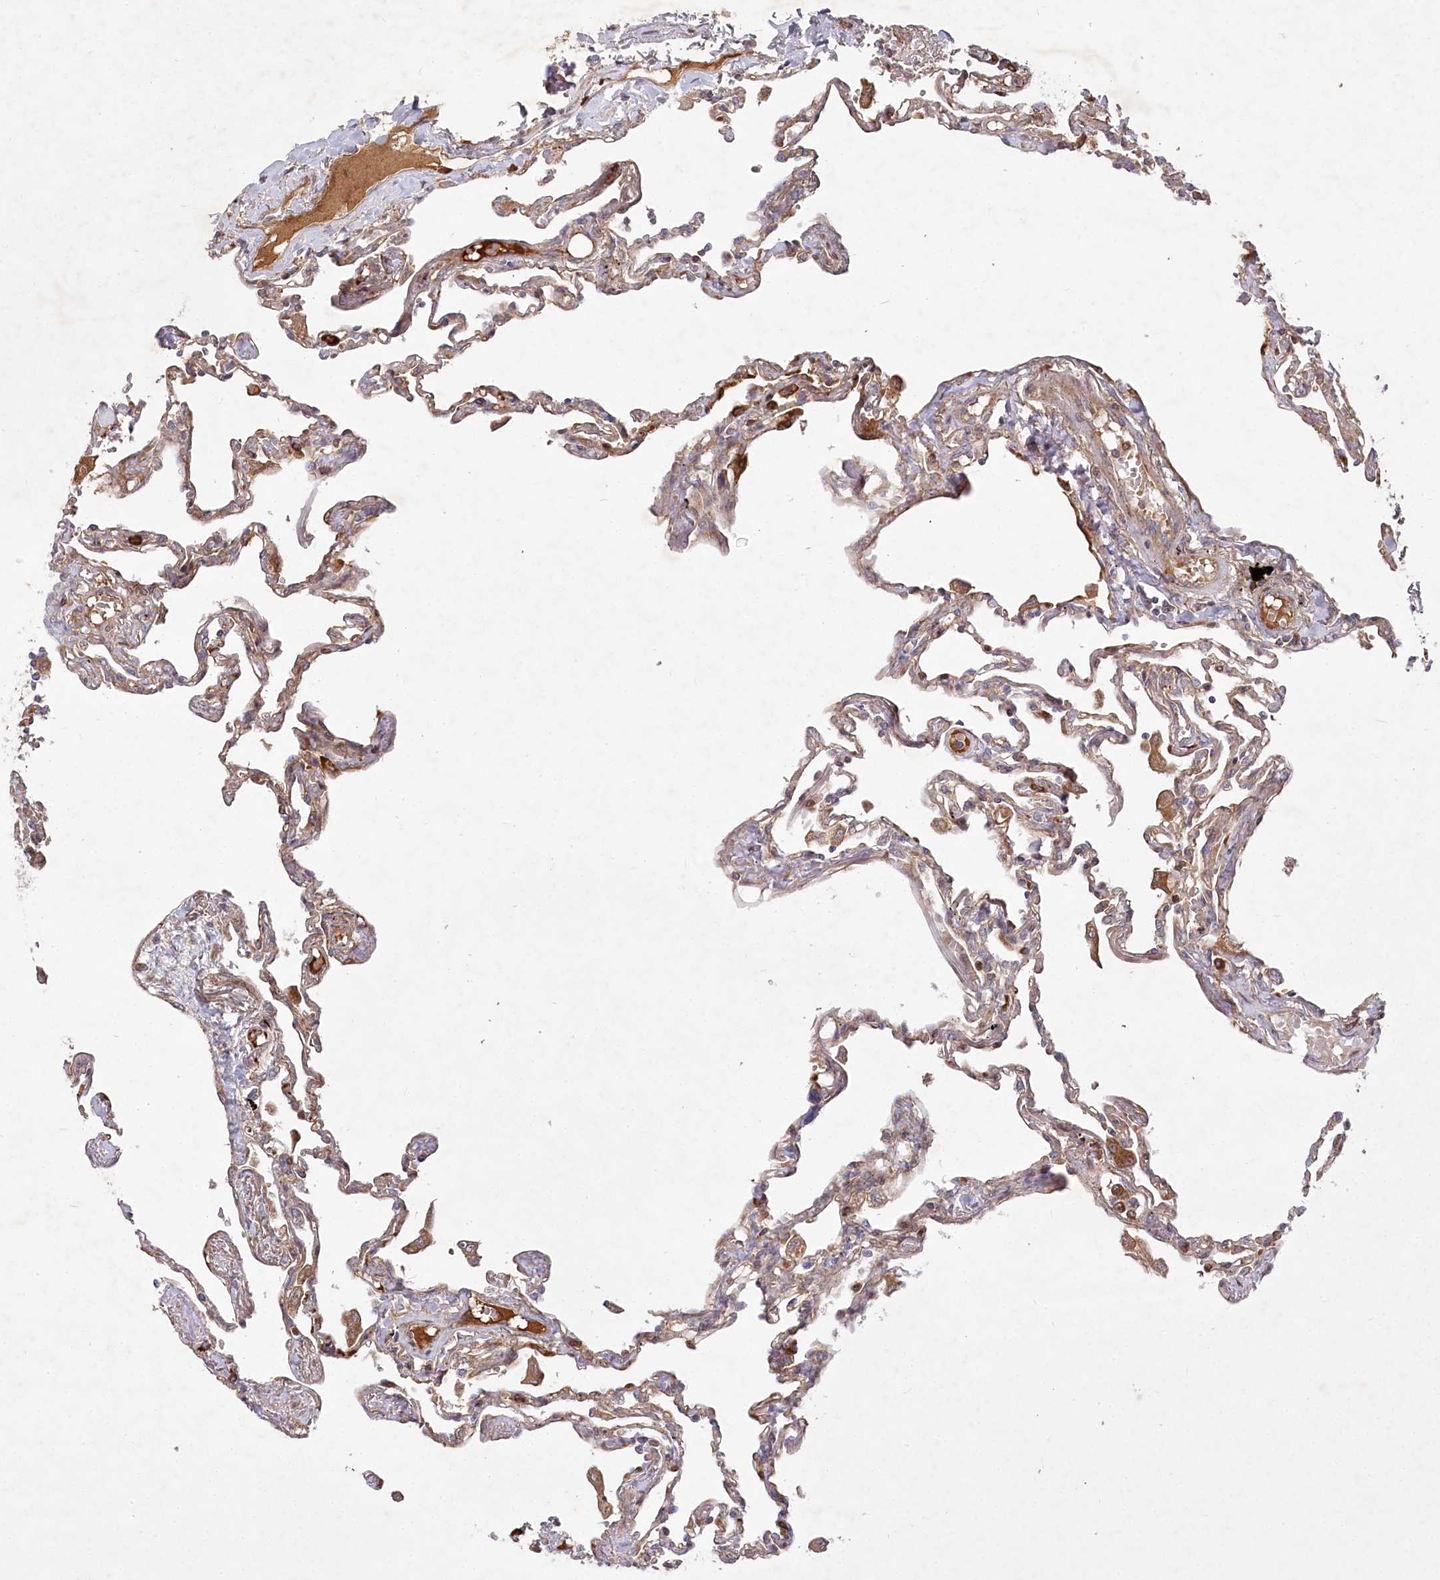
{"staining": {"intensity": "weak", "quantity": "25%-75%", "location": "cytoplasmic/membranous"}, "tissue": "lung", "cell_type": "Alveolar cells", "image_type": "normal", "snomed": [{"axis": "morphology", "description": "Normal tissue, NOS"}, {"axis": "topography", "description": "Lung"}], "caption": "A brown stain labels weak cytoplasmic/membranous positivity of a protein in alveolar cells of unremarkable human lung. (Brightfield microscopy of DAB IHC at high magnification).", "gene": "PSTK", "patient": {"sex": "female", "age": 67}}